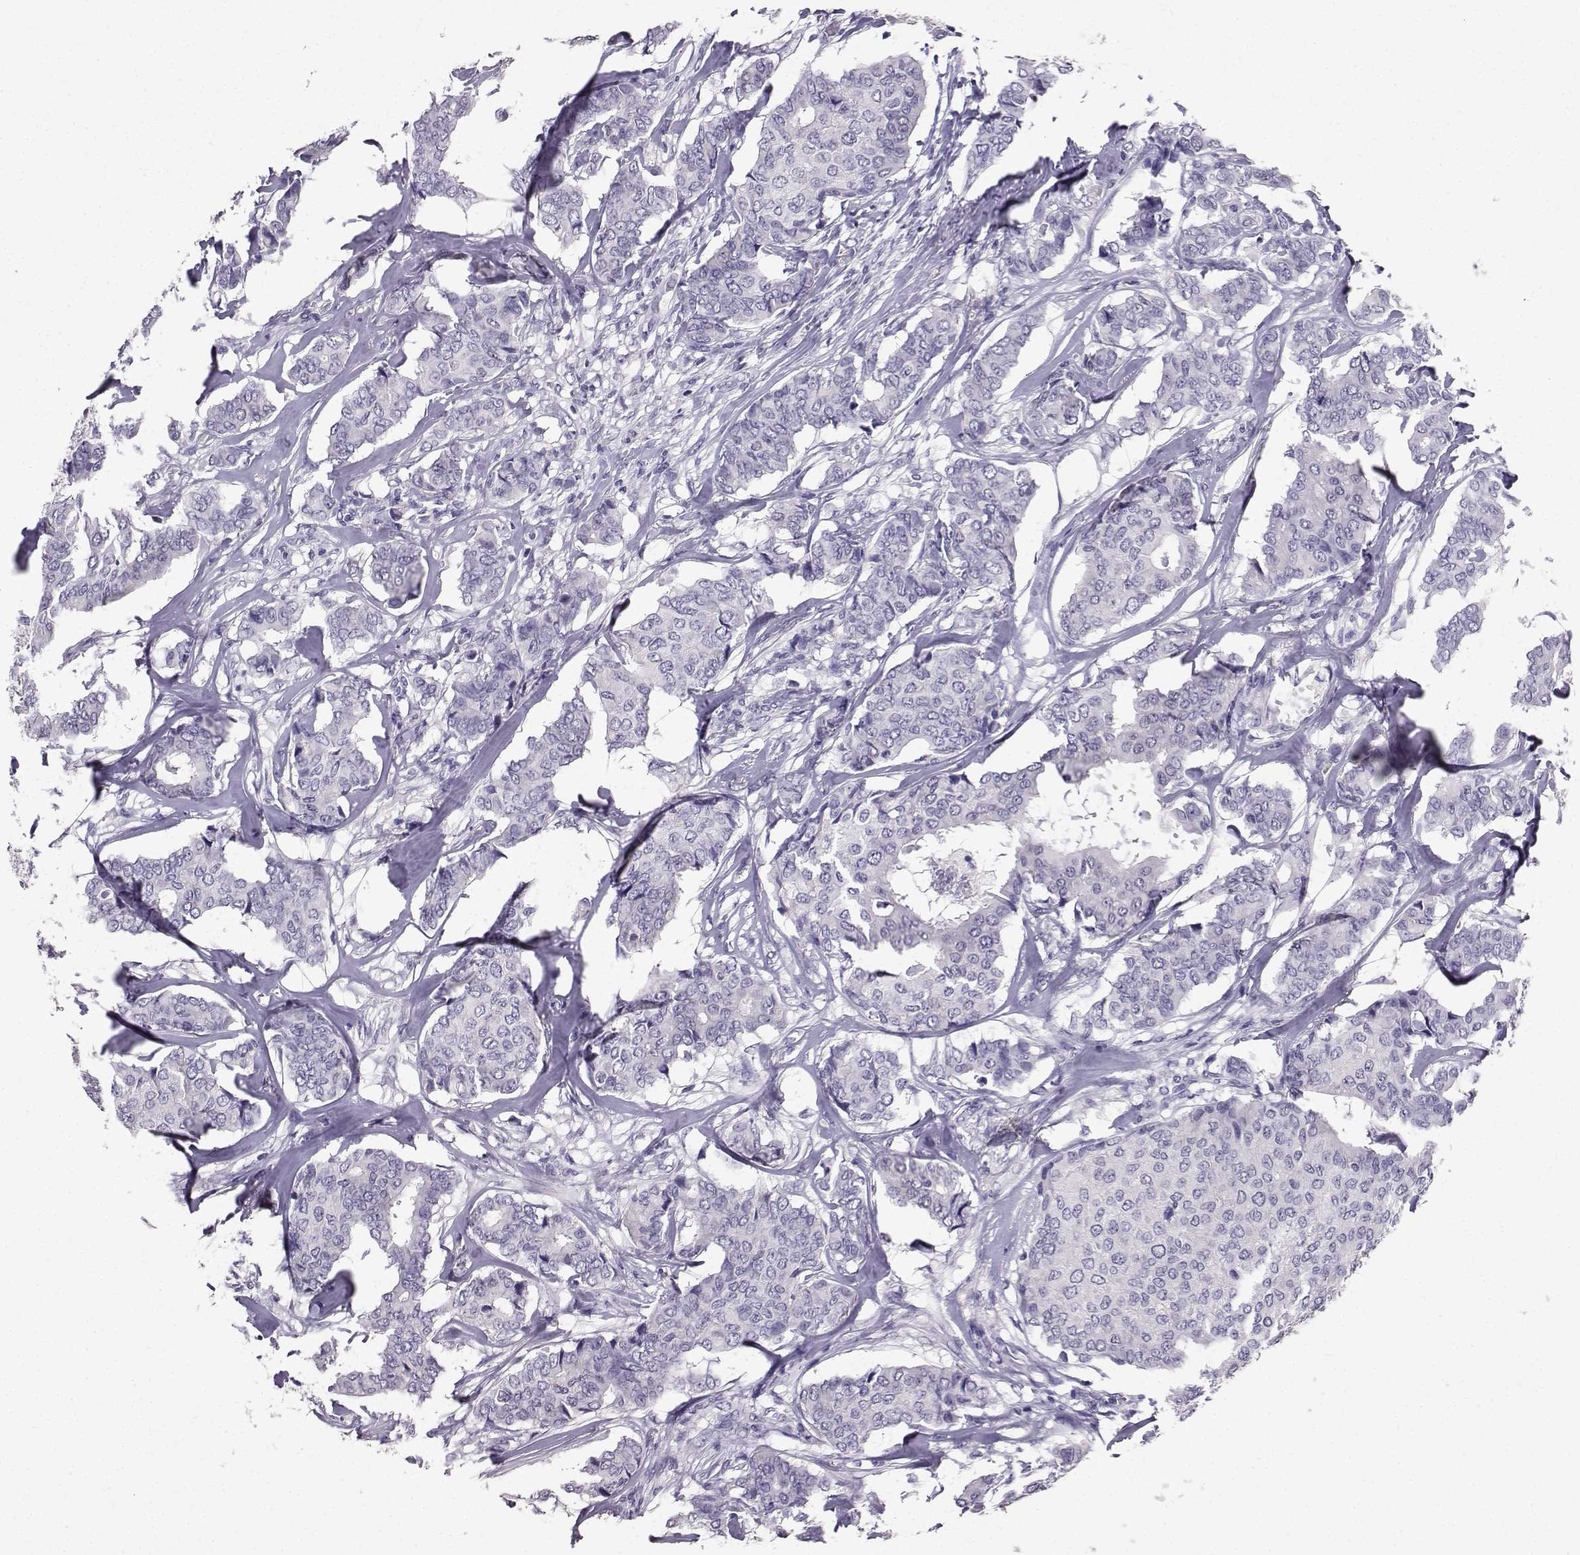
{"staining": {"intensity": "negative", "quantity": "none", "location": "none"}, "tissue": "breast cancer", "cell_type": "Tumor cells", "image_type": "cancer", "snomed": [{"axis": "morphology", "description": "Duct carcinoma"}, {"axis": "topography", "description": "Breast"}], "caption": "Infiltrating ductal carcinoma (breast) stained for a protein using immunohistochemistry exhibits no positivity tumor cells.", "gene": "SPAG11B", "patient": {"sex": "female", "age": 75}}